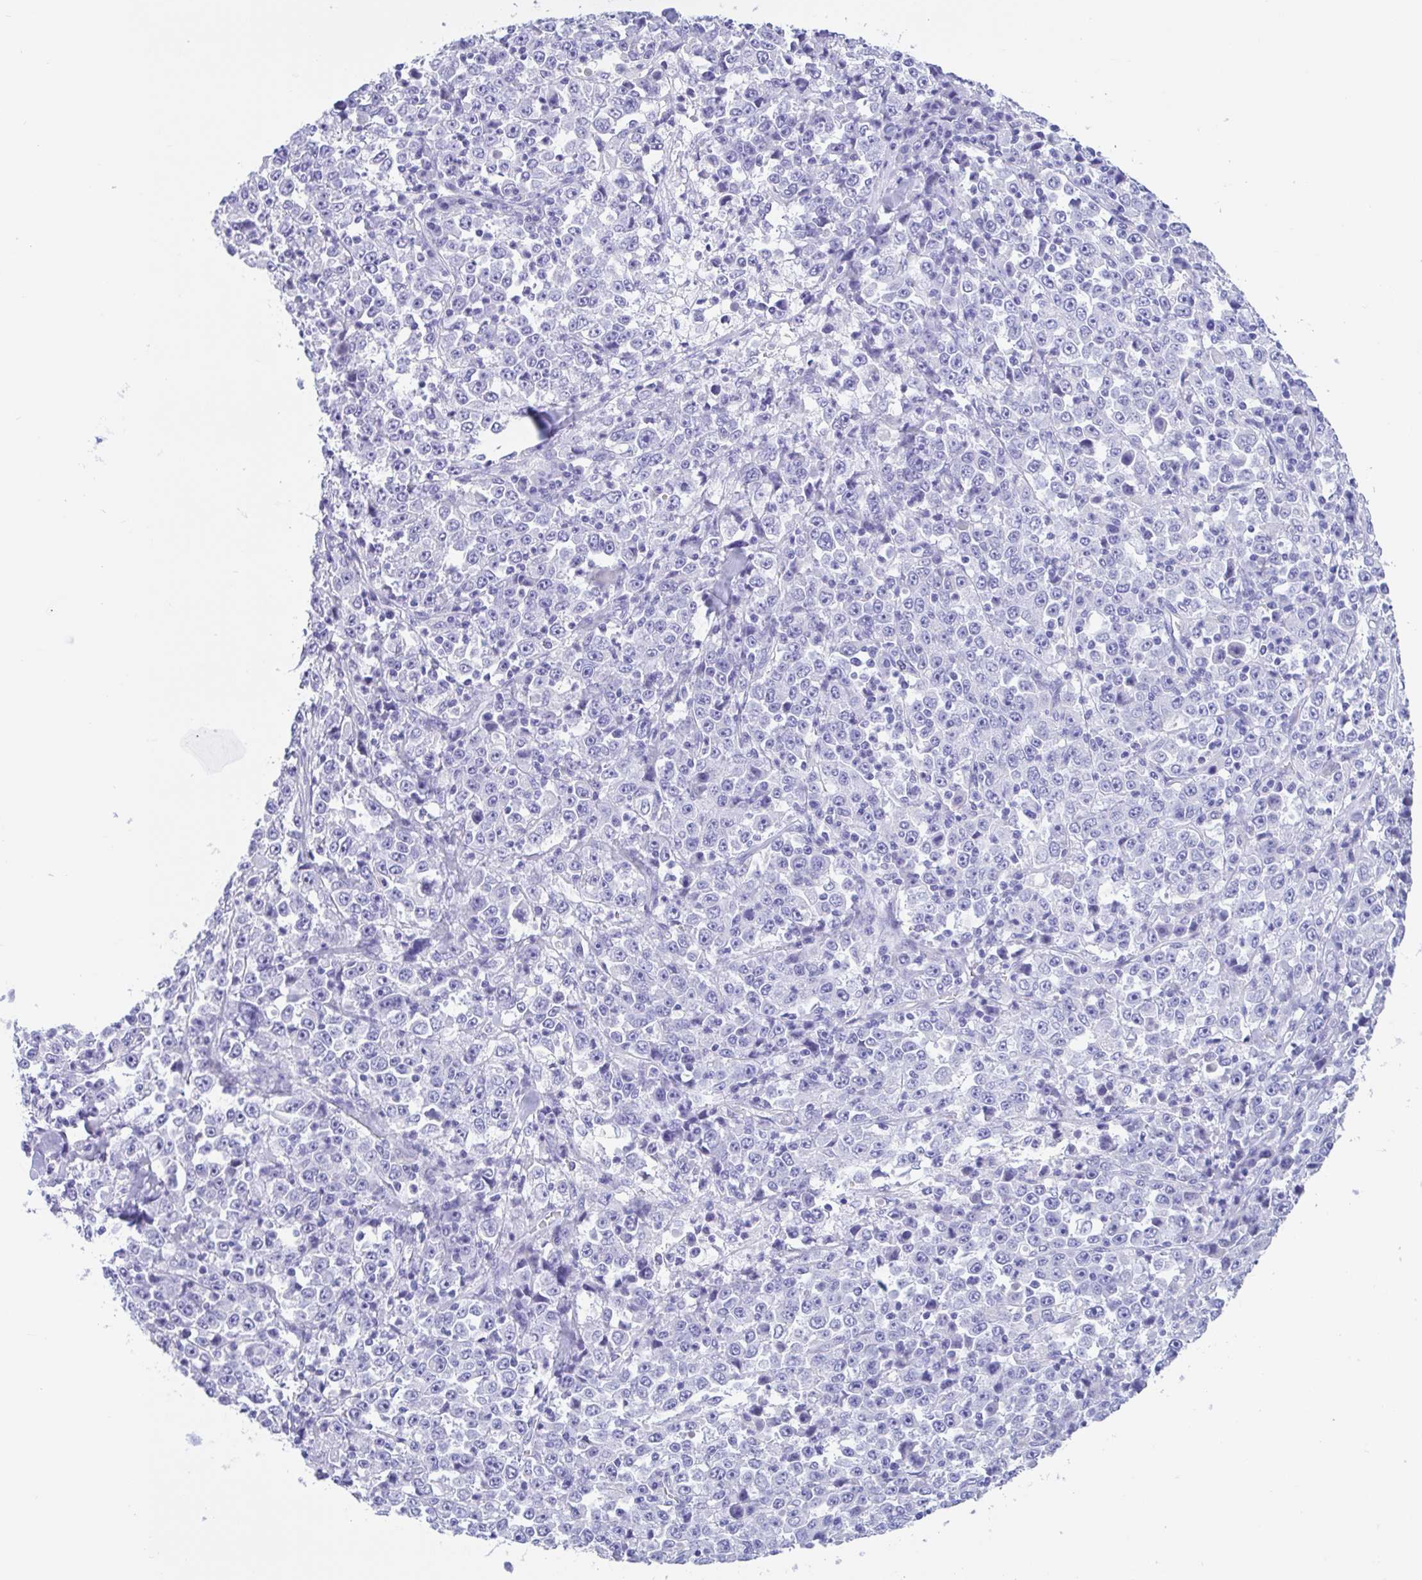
{"staining": {"intensity": "negative", "quantity": "none", "location": "none"}, "tissue": "stomach cancer", "cell_type": "Tumor cells", "image_type": "cancer", "snomed": [{"axis": "morphology", "description": "Normal tissue, NOS"}, {"axis": "morphology", "description": "Adenocarcinoma, NOS"}, {"axis": "topography", "description": "Stomach, upper"}, {"axis": "topography", "description": "Stomach"}], "caption": "Human stomach cancer (adenocarcinoma) stained for a protein using IHC exhibits no staining in tumor cells.", "gene": "OR4N4", "patient": {"sex": "male", "age": 59}}